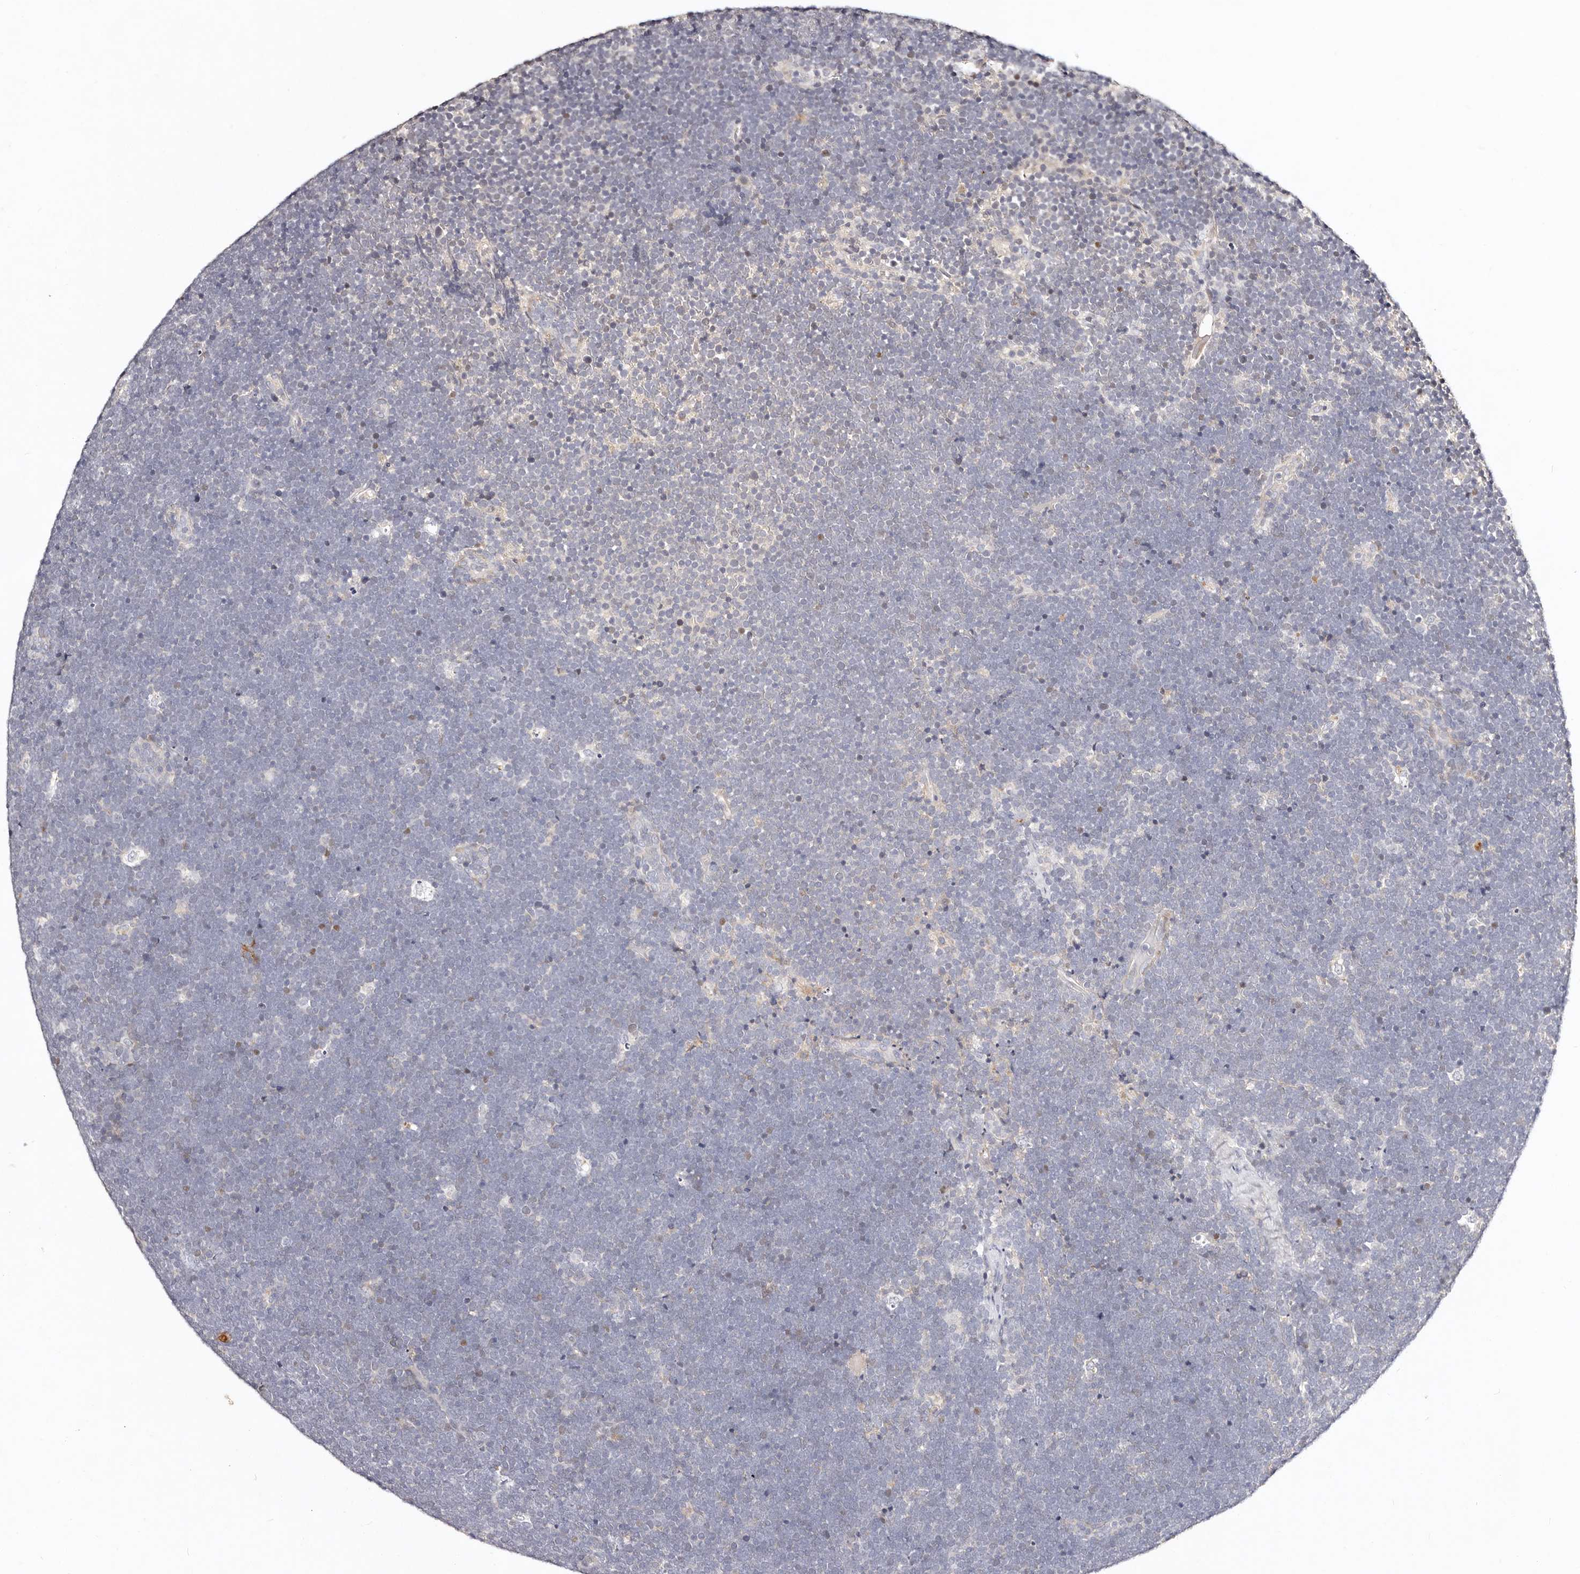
{"staining": {"intensity": "negative", "quantity": "none", "location": "none"}, "tissue": "lymphoma", "cell_type": "Tumor cells", "image_type": "cancer", "snomed": [{"axis": "morphology", "description": "Malignant lymphoma, non-Hodgkin's type, High grade"}, {"axis": "topography", "description": "Lymph node"}], "caption": "Immunohistochemical staining of lymphoma demonstrates no significant staining in tumor cells.", "gene": "MRPS33", "patient": {"sex": "male", "age": 13}}